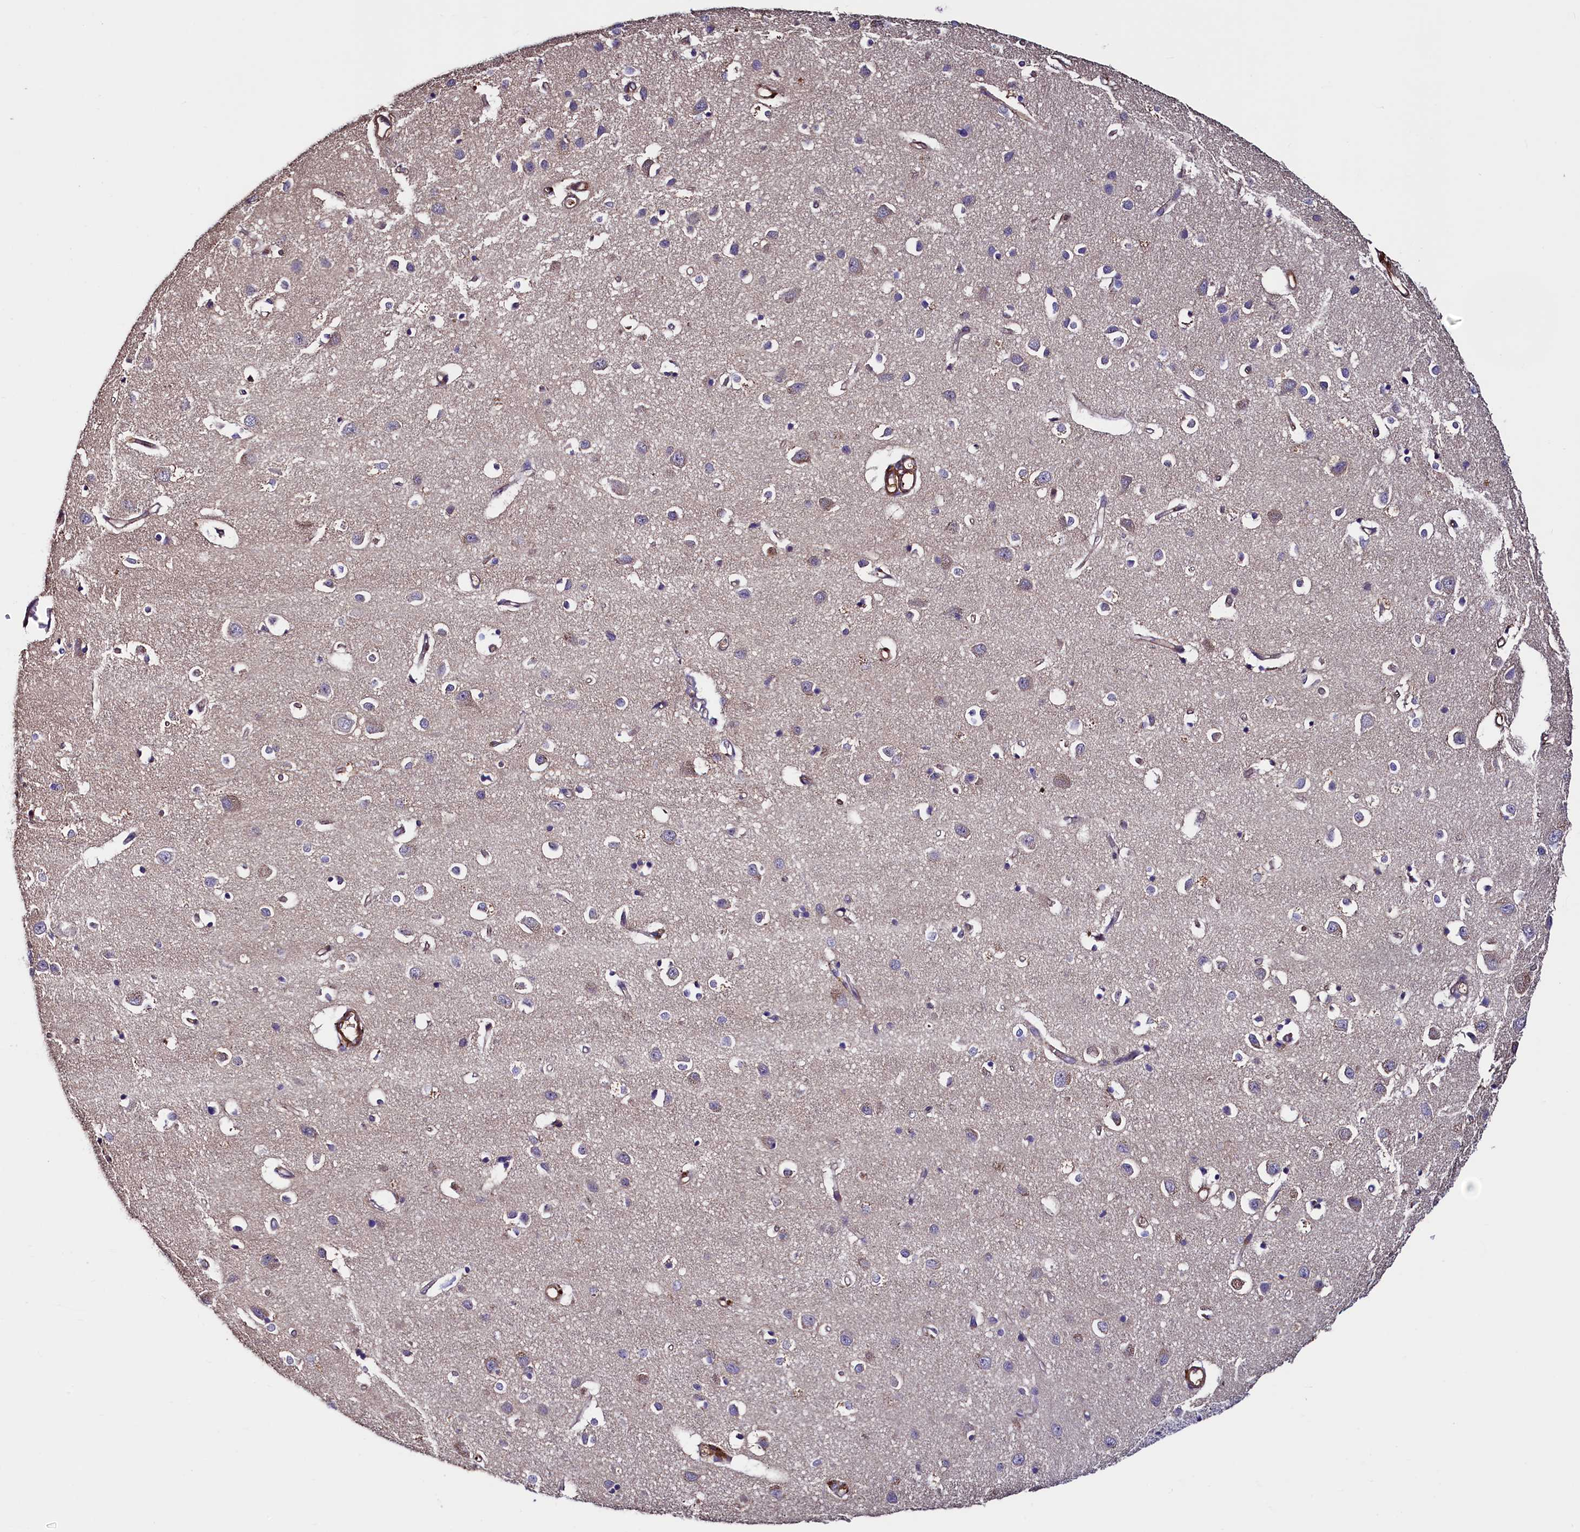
{"staining": {"intensity": "moderate", "quantity": ">75%", "location": "cytoplasmic/membranous"}, "tissue": "cerebral cortex", "cell_type": "Endothelial cells", "image_type": "normal", "snomed": [{"axis": "morphology", "description": "Normal tissue, NOS"}, {"axis": "topography", "description": "Cerebral cortex"}], "caption": "The immunohistochemical stain highlights moderate cytoplasmic/membranous expression in endothelial cells of benign cerebral cortex. The protein of interest is stained brown, and the nuclei are stained in blue (DAB (3,3'-diaminobenzidine) IHC with brightfield microscopy, high magnification).", "gene": "DUOXA1", "patient": {"sex": "female", "age": 64}}